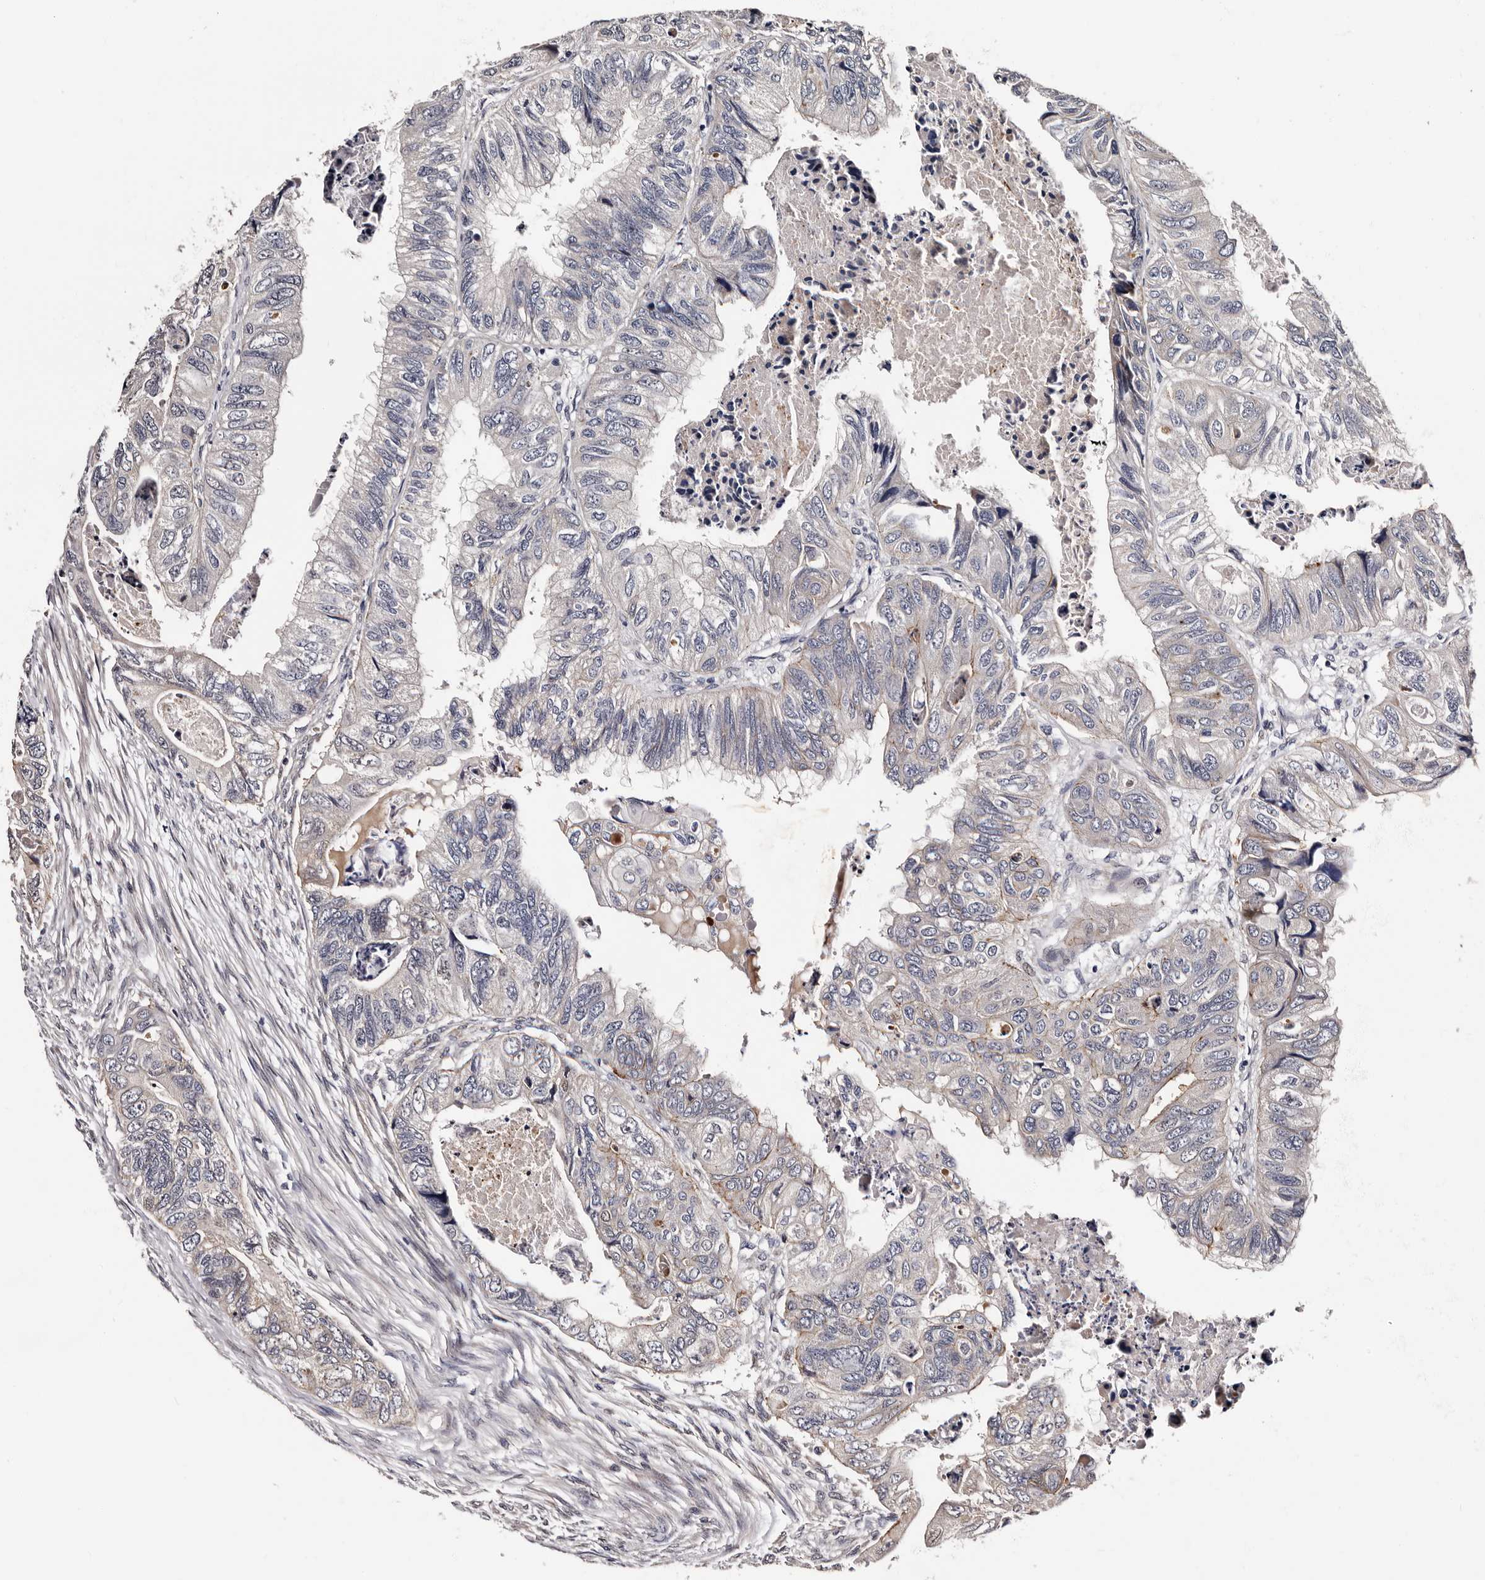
{"staining": {"intensity": "weak", "quantity": "25%-75%", "location": "cytoplasmic/membranous"}, "tissue": "colorectal cancer", "cell_type": "Tumor cells", "image_type": "cancer", "snomed": [{"axis": "morphology", "description": "Adenocarcinoma, NOS"}, {"axis": "topography", "description": "Rectum"}], "caption": "A high-resolution histopathology image shows immunohistochemistry (IHC) staining of colorectal cancer, which exhibits weak cytoplasmic/membranous staining in about 25%-75% of tumor cells.", "gene": "GLRX3", "patient": {"sex": "male", "age": 63}}